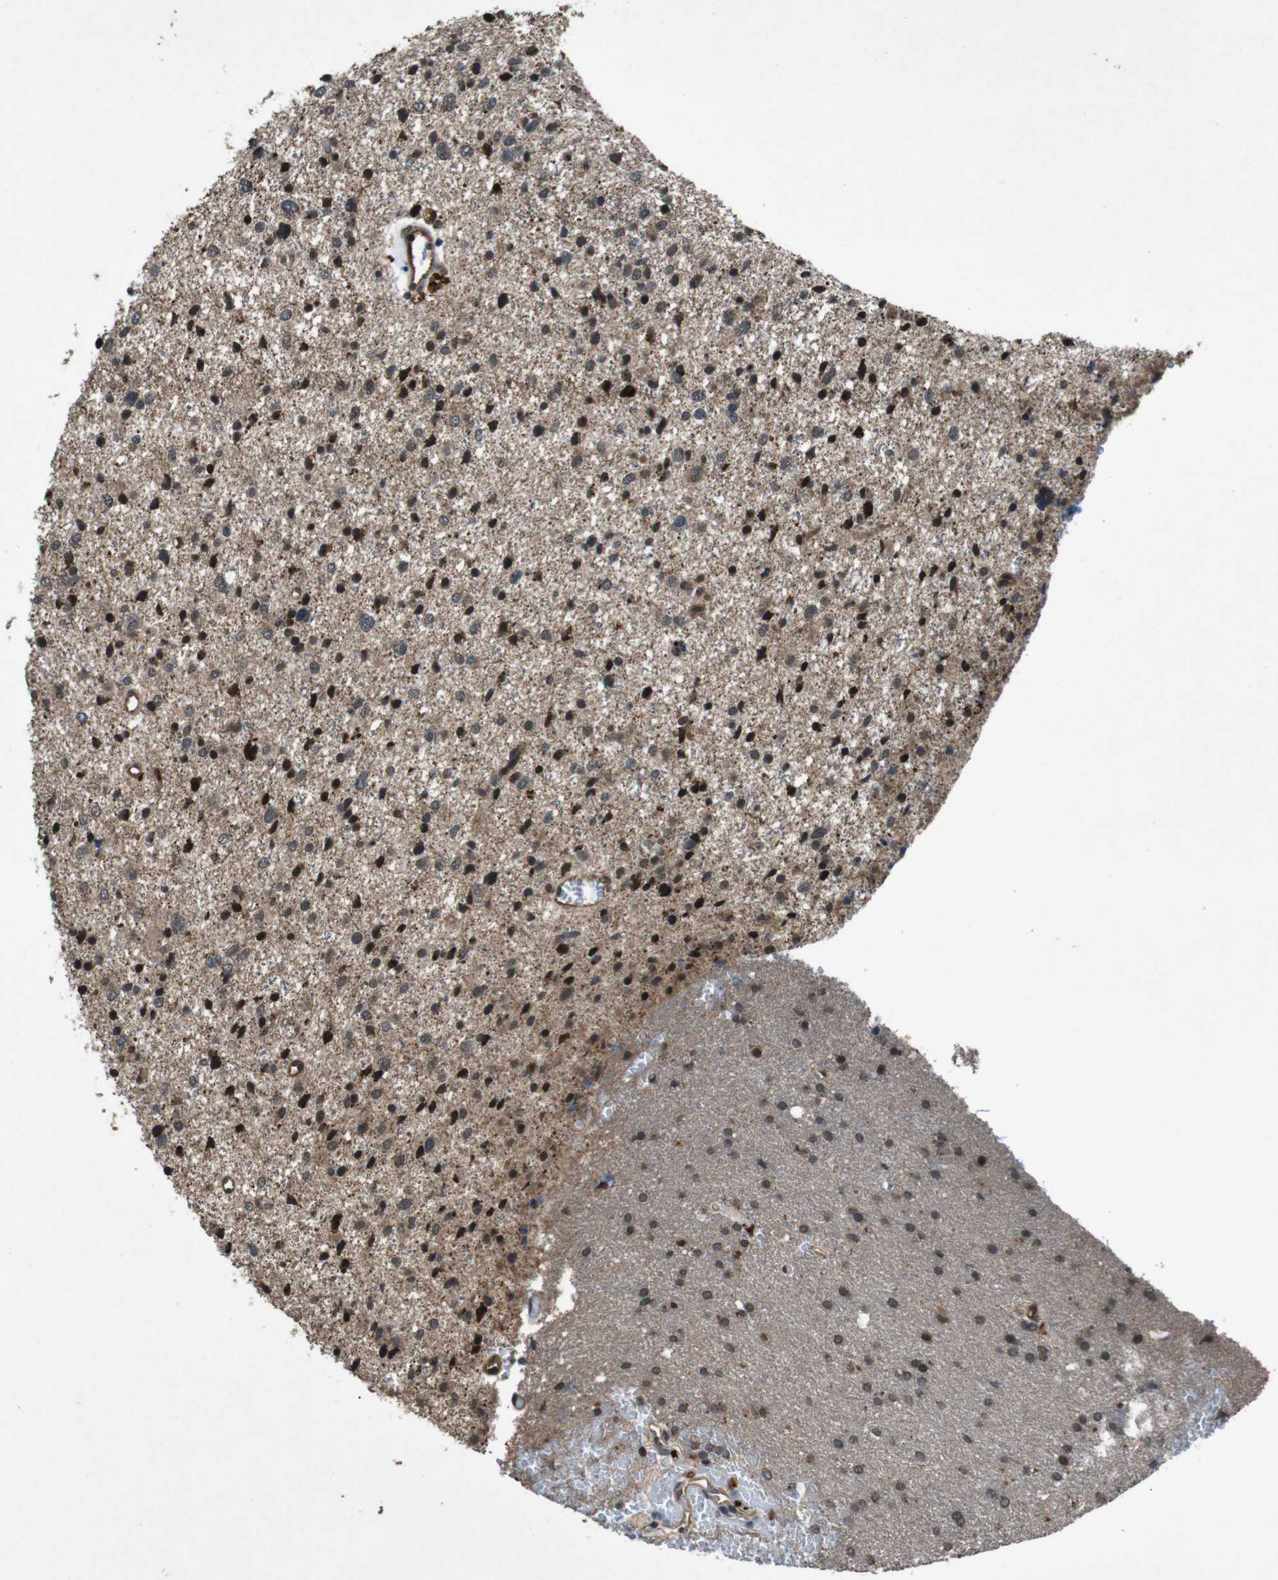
{"staining": {"intensity": "weak", "quantity": "<25%", "location": "cytoplasmic/membranous"}, "tissue": "glioma", "cell_type": "Tumor cells", "image_type": "cancer", "snomed": [{"axis": "morphology", "description": "Glioma, malignant, Low grade"}, {"axis": "topography", "description": "Brain"}], "caption": "High power microscopy micrograph of an immunohistochemistry (IHC) image of glioma, revealing no significant positivity in tumor cells. Brightfield microscopy of immunohistochemistry (IHC) stained with DAB (3,3'-diaminobenzidine) (brown) and hematoxylin (blue), captured at high magnification.", "gene": "SOCS1", "patient": {"sex": "female", "age": 37}}